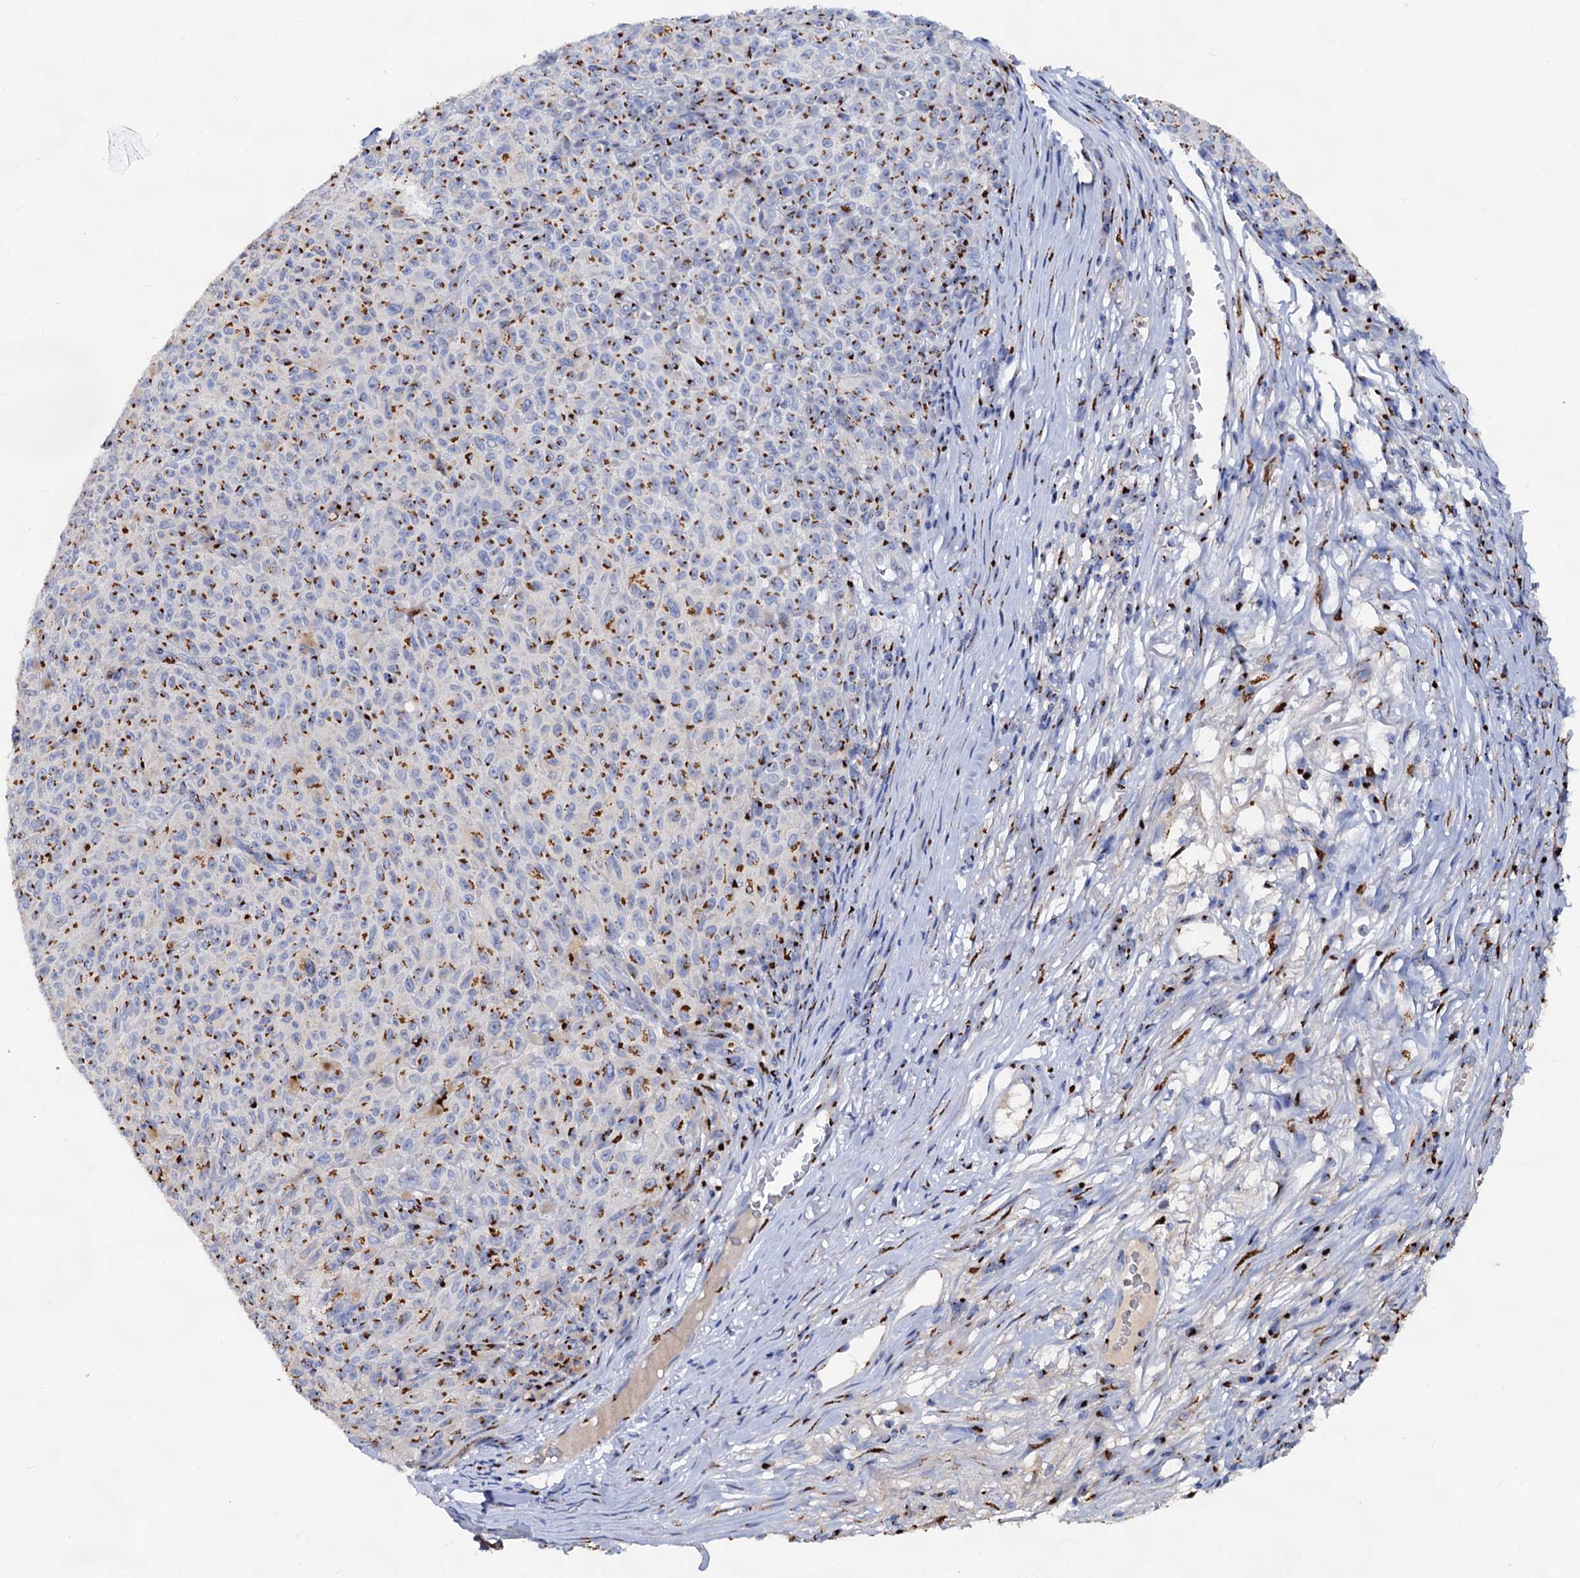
{"staining": {"intensity": "strong", "quantity": ">75%", "location": "cytoplasmic/membranous"}, "tissue": "melanoma", "cell_type": "Tumor cells", "image_type": "cancer", "snomed": [{"axis": "morphology", "description": "Malignant melanoma, NOS"}, {"axis": "topography", "description": "Skin"}], "caption": "This photomicrograph exhibits IHC staining of human malignant melanoma, with high strong cytoplasmic/membranous staining in about >75% of tumor cells.", "gene": "TM9SF3", "patient": {"sex": "female", "age": 82}}